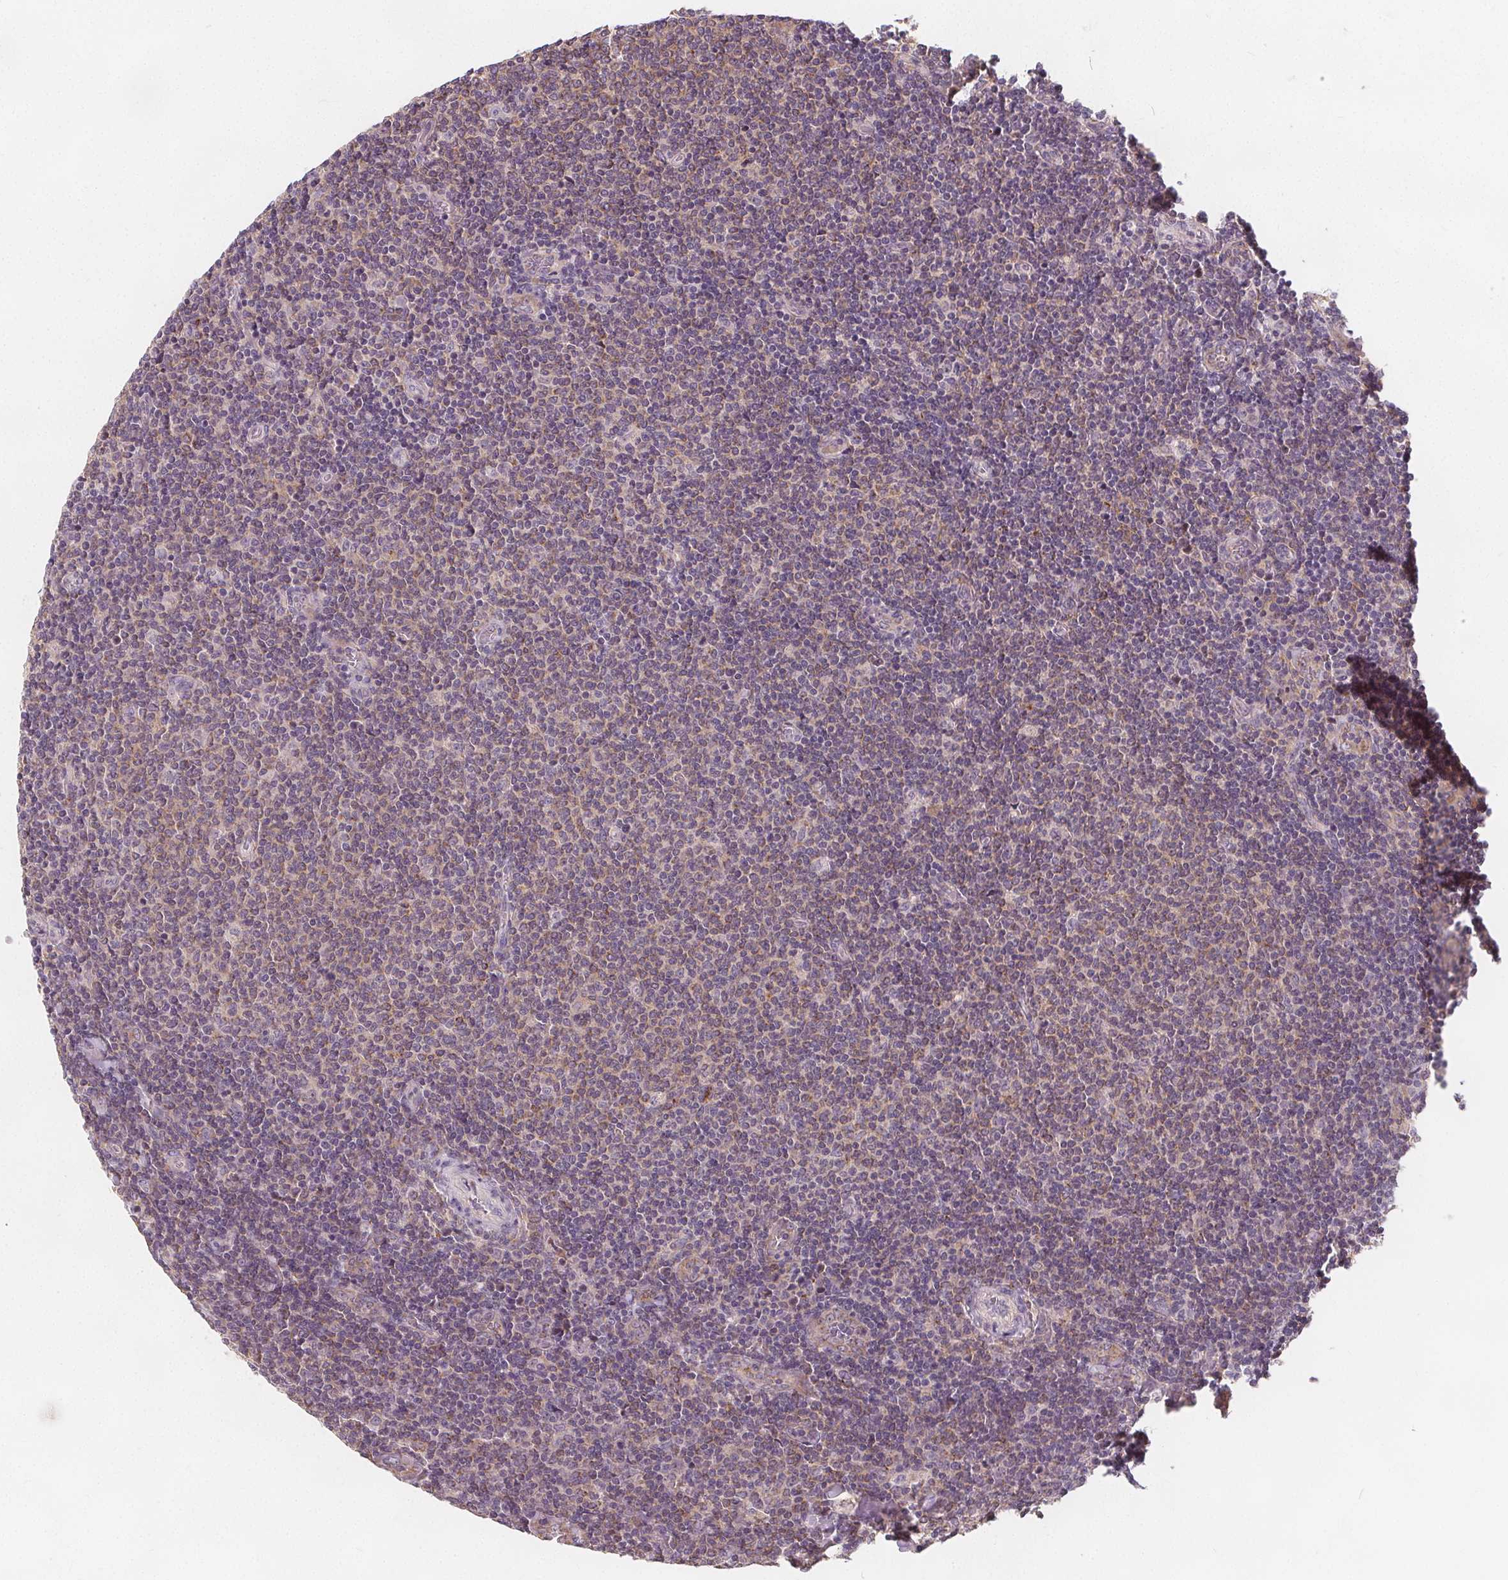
{"staining": {"intensity": "weak", "quantity": "<25%", "location": "cytoplasmic/membranous"}, "tissue": "lymphoma", "cell_type": "Tumor cells", "image_type": "cancer", "snomed": [{"axis": "morphology", "description": "Malignant lymphoma, non-Hodgkin's type, Low grade"}, {"axis": "topography", "description": "Lymph node"}], "caption": "DAB immunohistochemical staining of human lymphoma demonstrates no significant staining in tumor cells.", "gene": "DRC3", "patient": {"sex": "male", "age": 52}}